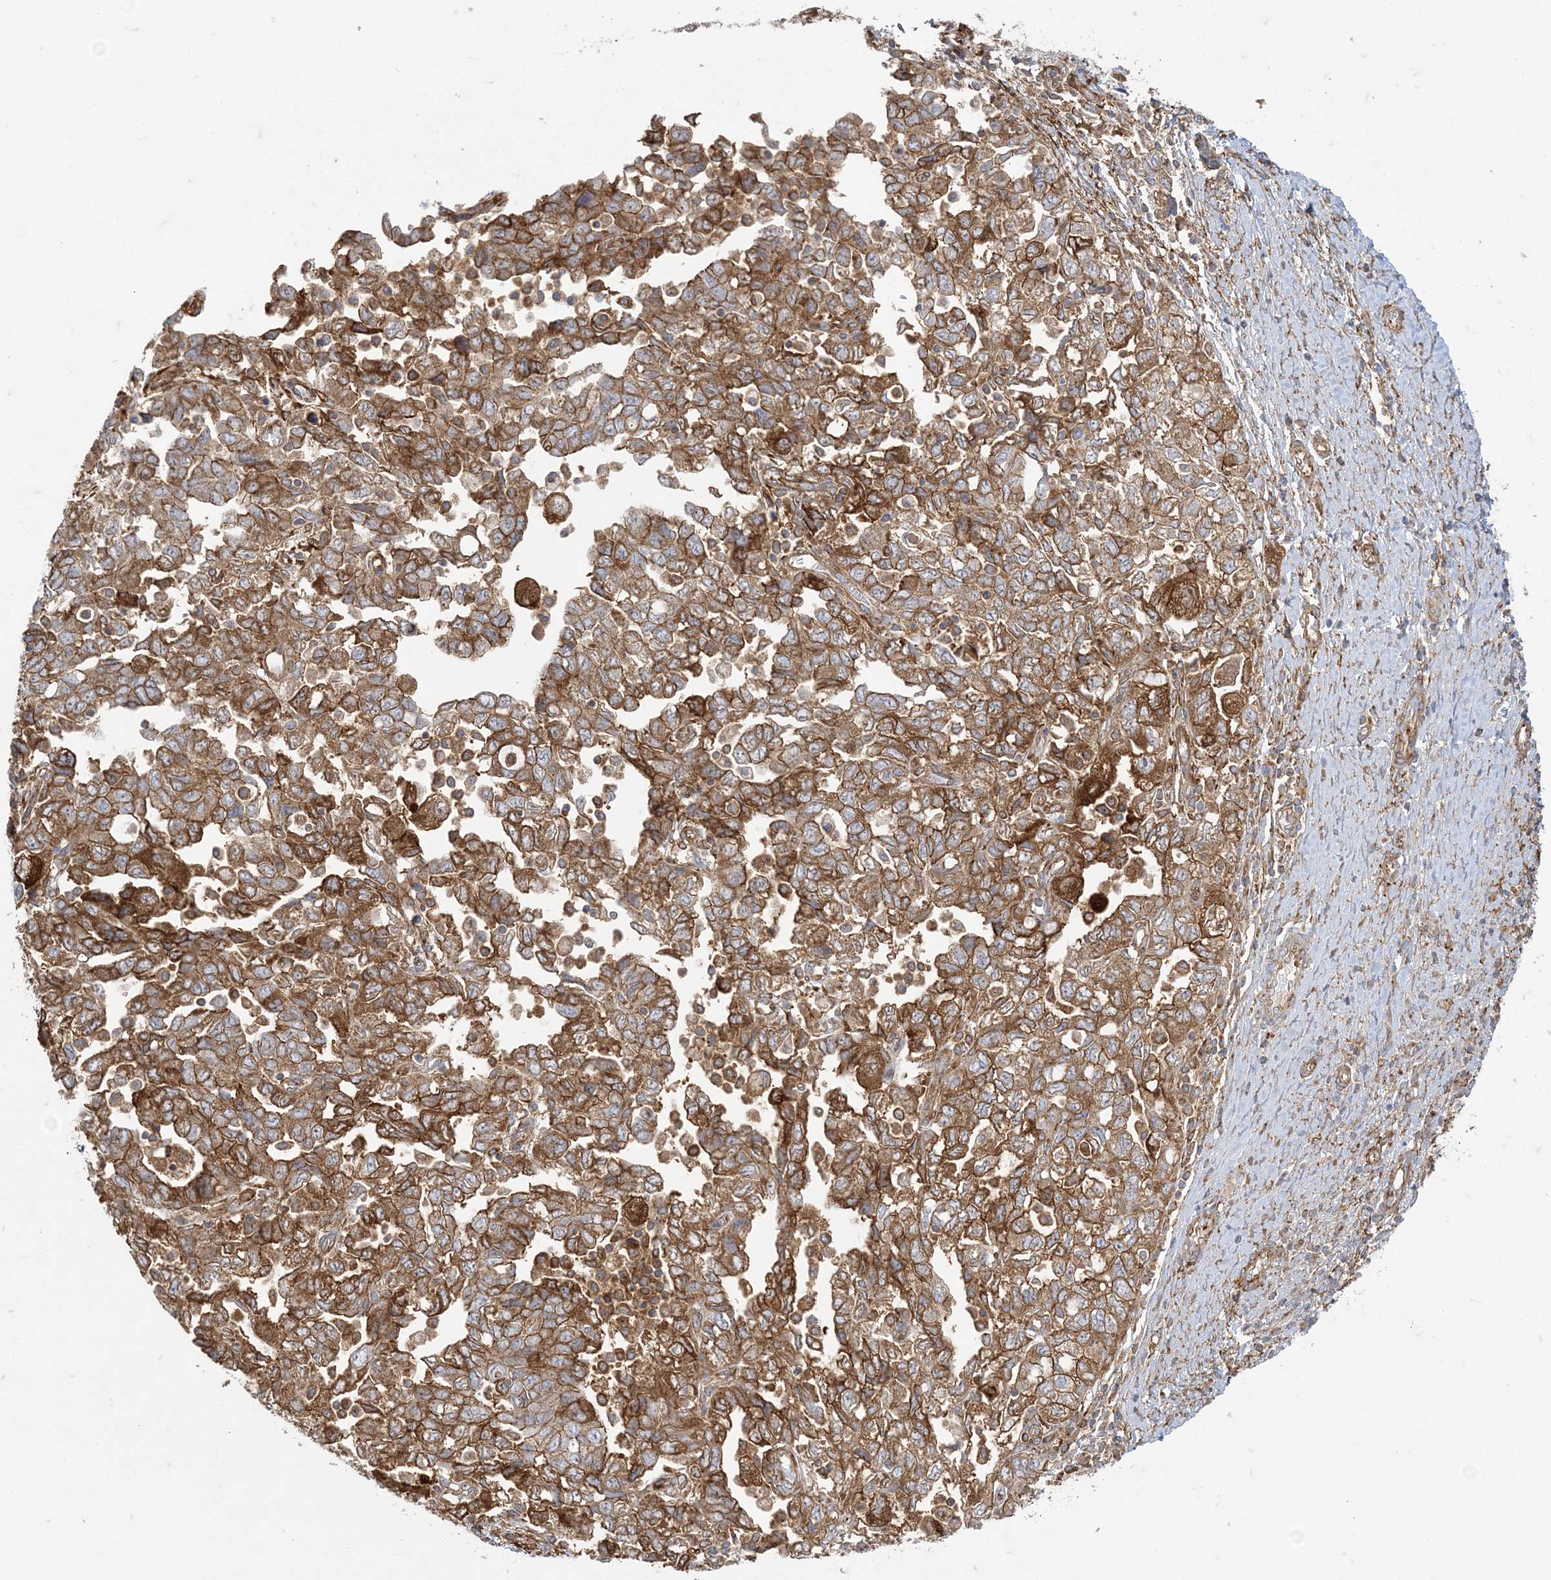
{"staining": {"intensity": "moderate", "quantity": ">75%", "location": "cytoplasmic/membranous"}, "tissue": "ovarian cancer", "cell_type": "Tumor cells", "image_type": "cancer", "snomed": [{"axis": "morphology", "description": "Carcinoma, NOS"}, {"axis": "morphology", "description": "Cystadenocarcinoma, serous, NOS"}, {"axis": "topography", "description": "Ovary"}], "caption": "Serous cystadenocarcinoma (ovarian) stained with a brown dye reveals moderate cytoplasmic/membranous positive positivity in about >75% of tumor cells.", "gene": "DERL3", "patient": {"sex": "female", "age": 69}}